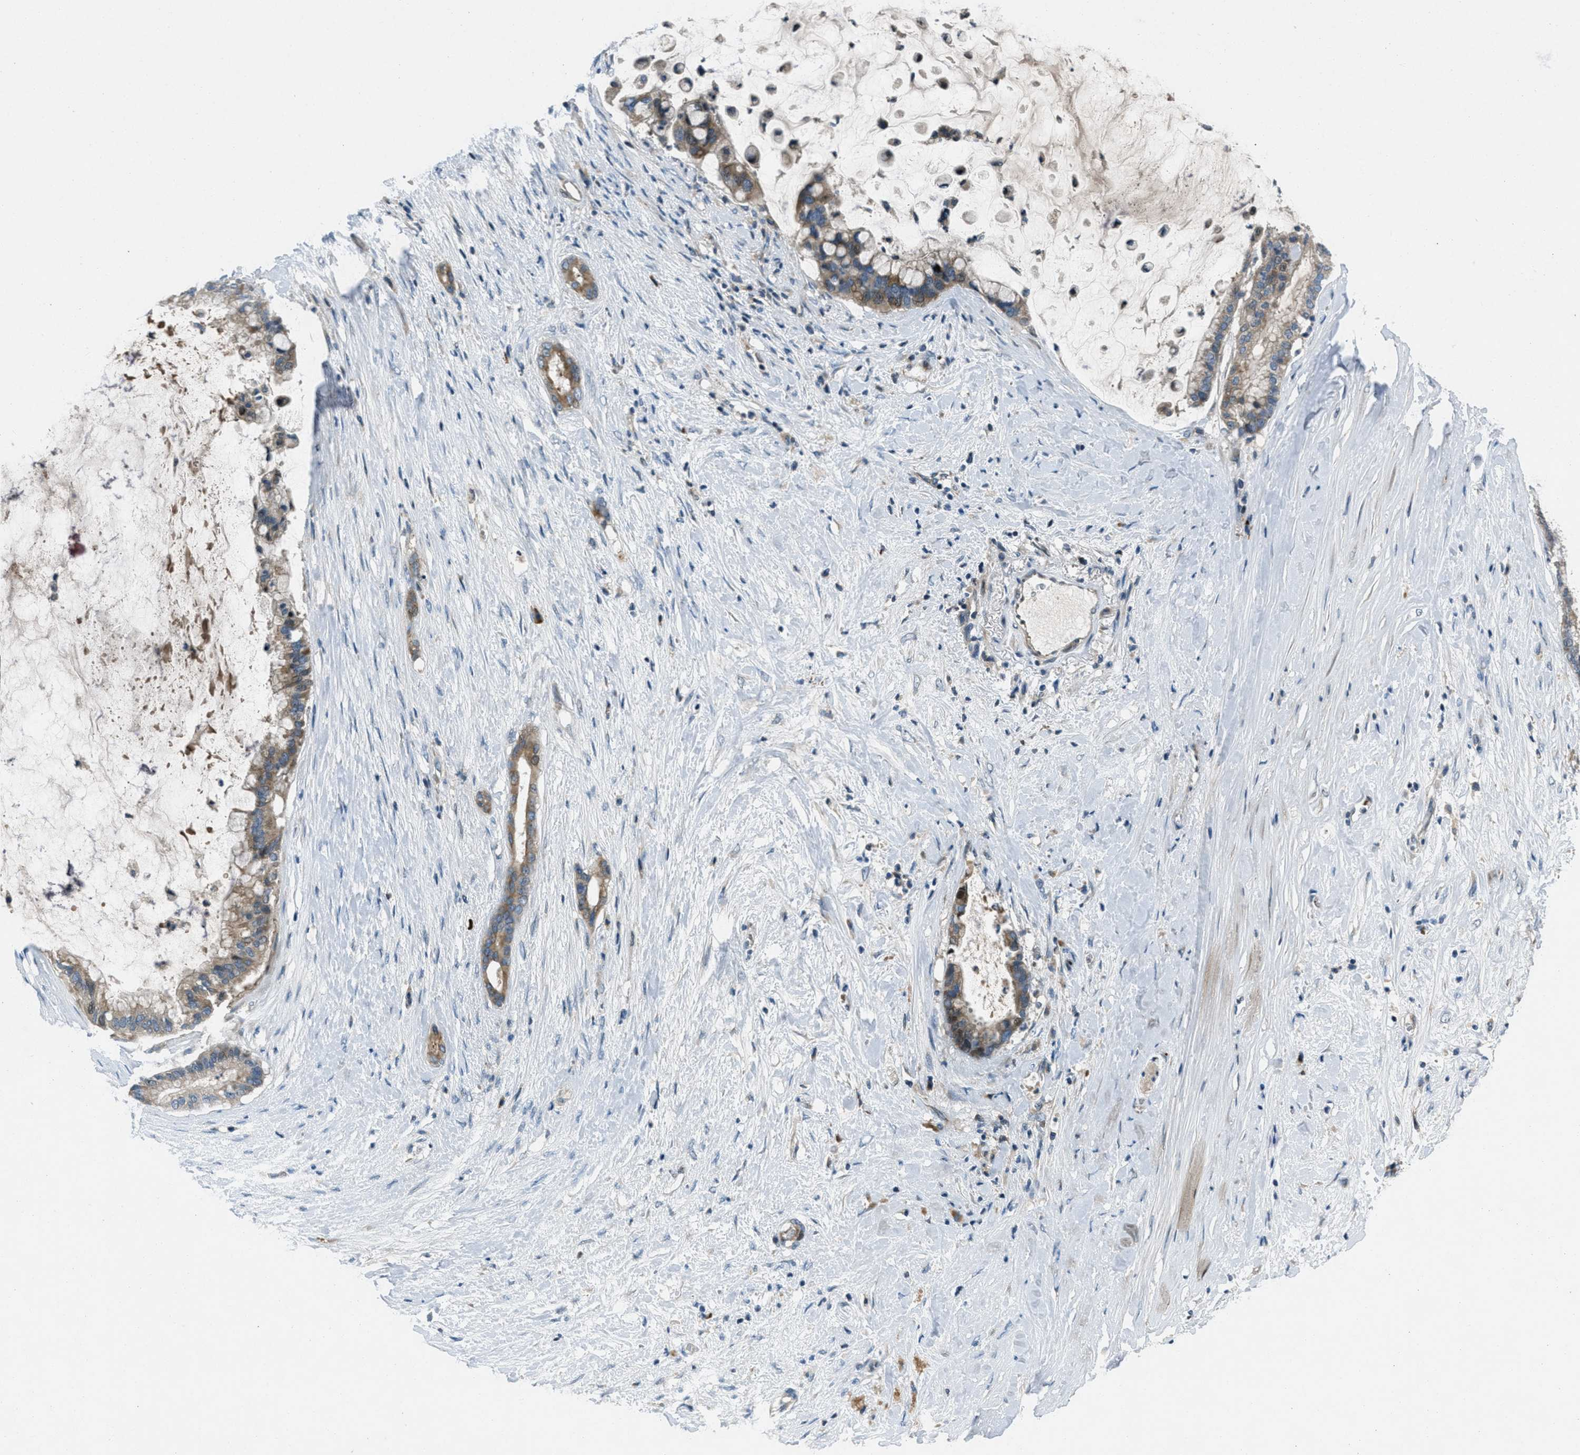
{"staining": {"intensity": "moderate", "quantity": ">75%", "location": "cytoplasmic/membranous"}, "tissue": "pancreatic cancer", "cell_type": "Tumor cells", "image_type": "cancer", "snomed": [{"axis": "morphology", "description": "Adenocarcinoma, NOS"}, {"axis": "topography", "description": "Pancreas"}], "caption": "Pancreatic adenocarcinoma tissue reveals moderate cytoplasmic/membranous expression in about >75% of tumor cells, visualized by immunohistochemistry. The staining was performed using DAB, with brown indicating positive protein expression. Nuclei are stained blue with hematoxylin.", "gene": "CLEC2D", "patient": {"sex": "male", "age": 41}}